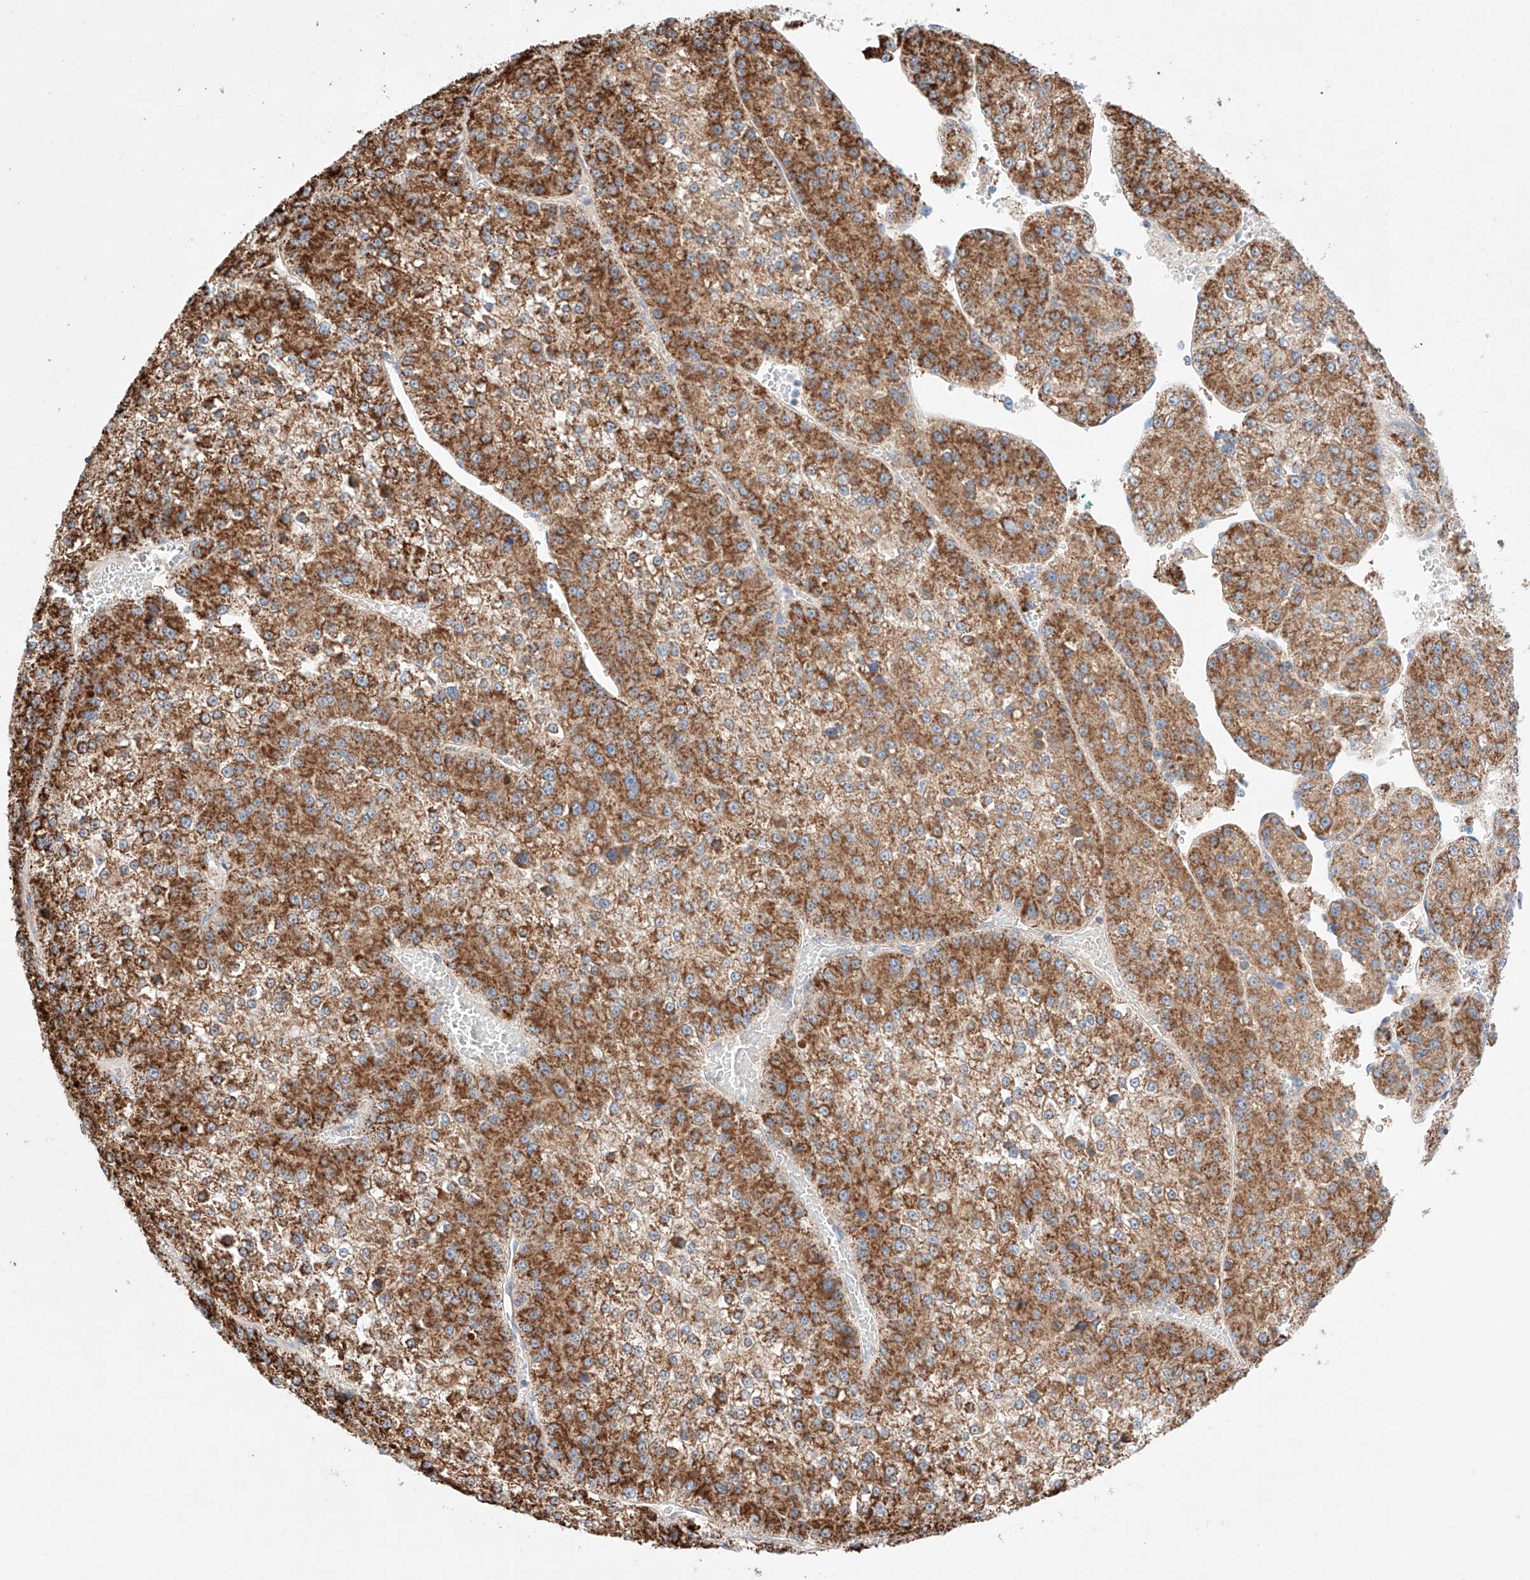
{"staining": {"intensity": "strong", "quantity": ">75%", "location": "cytoplasmic/membranous"}, "tissue": "liver cancer", "cell_type": "Tumor cells", "image_type": "cancer", "snomed": [{"axis": "morphology", "description": "Carcinoma, Hepatocellular, NOS"}, {"axis": "topography", "description": "Liver"}], "caption": "An image of liver cancer stained for a protein exhibits strong cytoplasmic/membranous brown staining in tumor cells. Using DAB (3,3'-diaminobenzidine) (brown) and hematoxylin (blue) stains, captured at high magnification using brightfield microscopy.", "gene": "KTI12", "patient": {"sex": "female", "age": 73}}